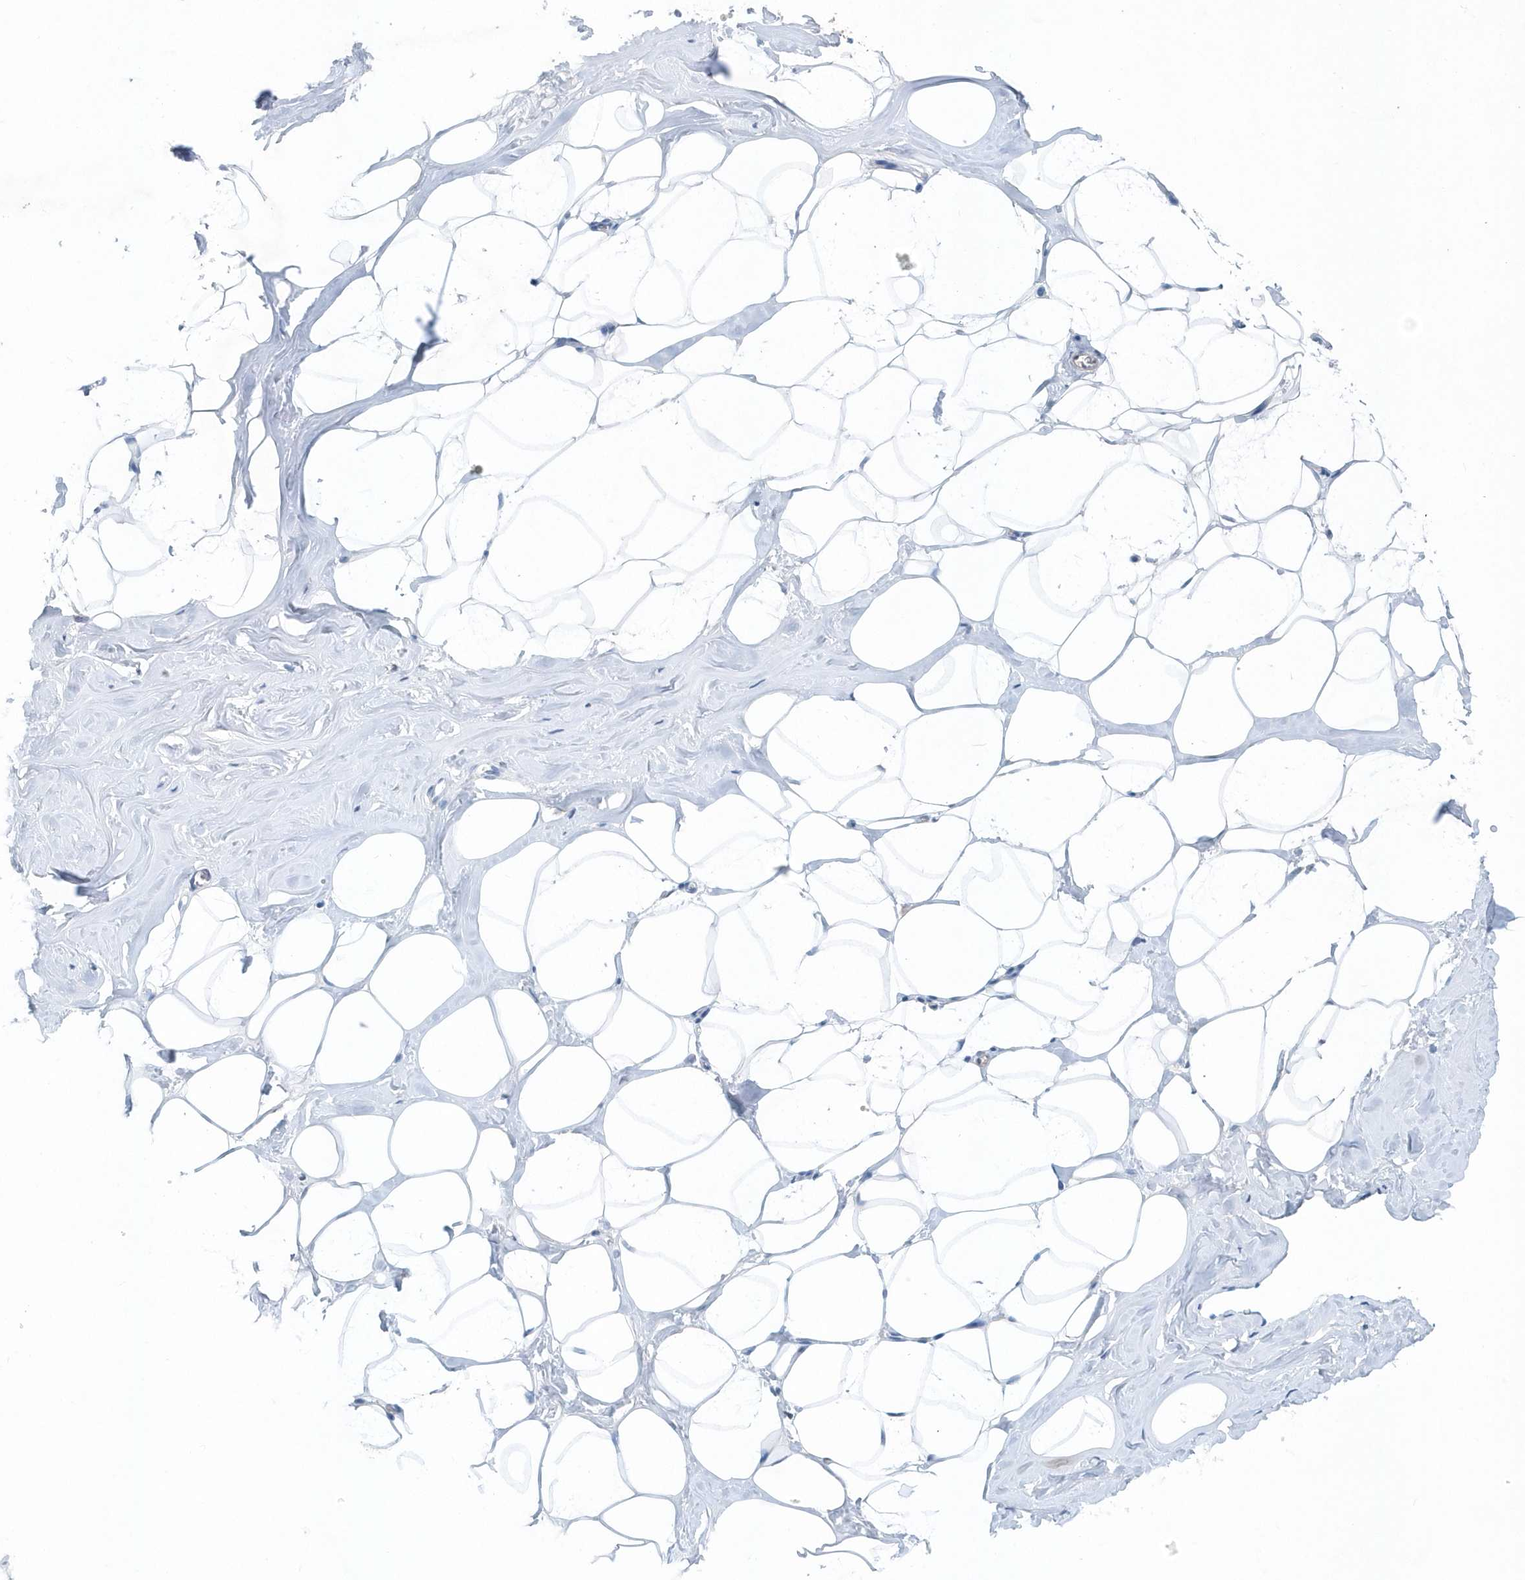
{"staining": {"intensity": "negative", "quantity": "none", "location": "none"}, "tissue": "adipose tissue", "cell_type": "Adipocytes", "image_type": "normal", "snomed": [{"axis": "morphology", "description": "Normal tissue, NOS"}, {"axis": "morphology", "description": "Fibrosis, NOS"}, {"axis": "topography", "description": "Breast"}, {"axis": "topography", "description": "Adipose tissue"}], "caption": "Photomicrograph shows no significant protein staining in adipocytes of normal adipose tissue. The staining was performed using DAB to visualize the protein expression in brown, while the nuclei were stained in blue with hematoxylin (Magnification: 20x).", "gene": "PFN2", "patient": {"sex": "female", "age": 39}}